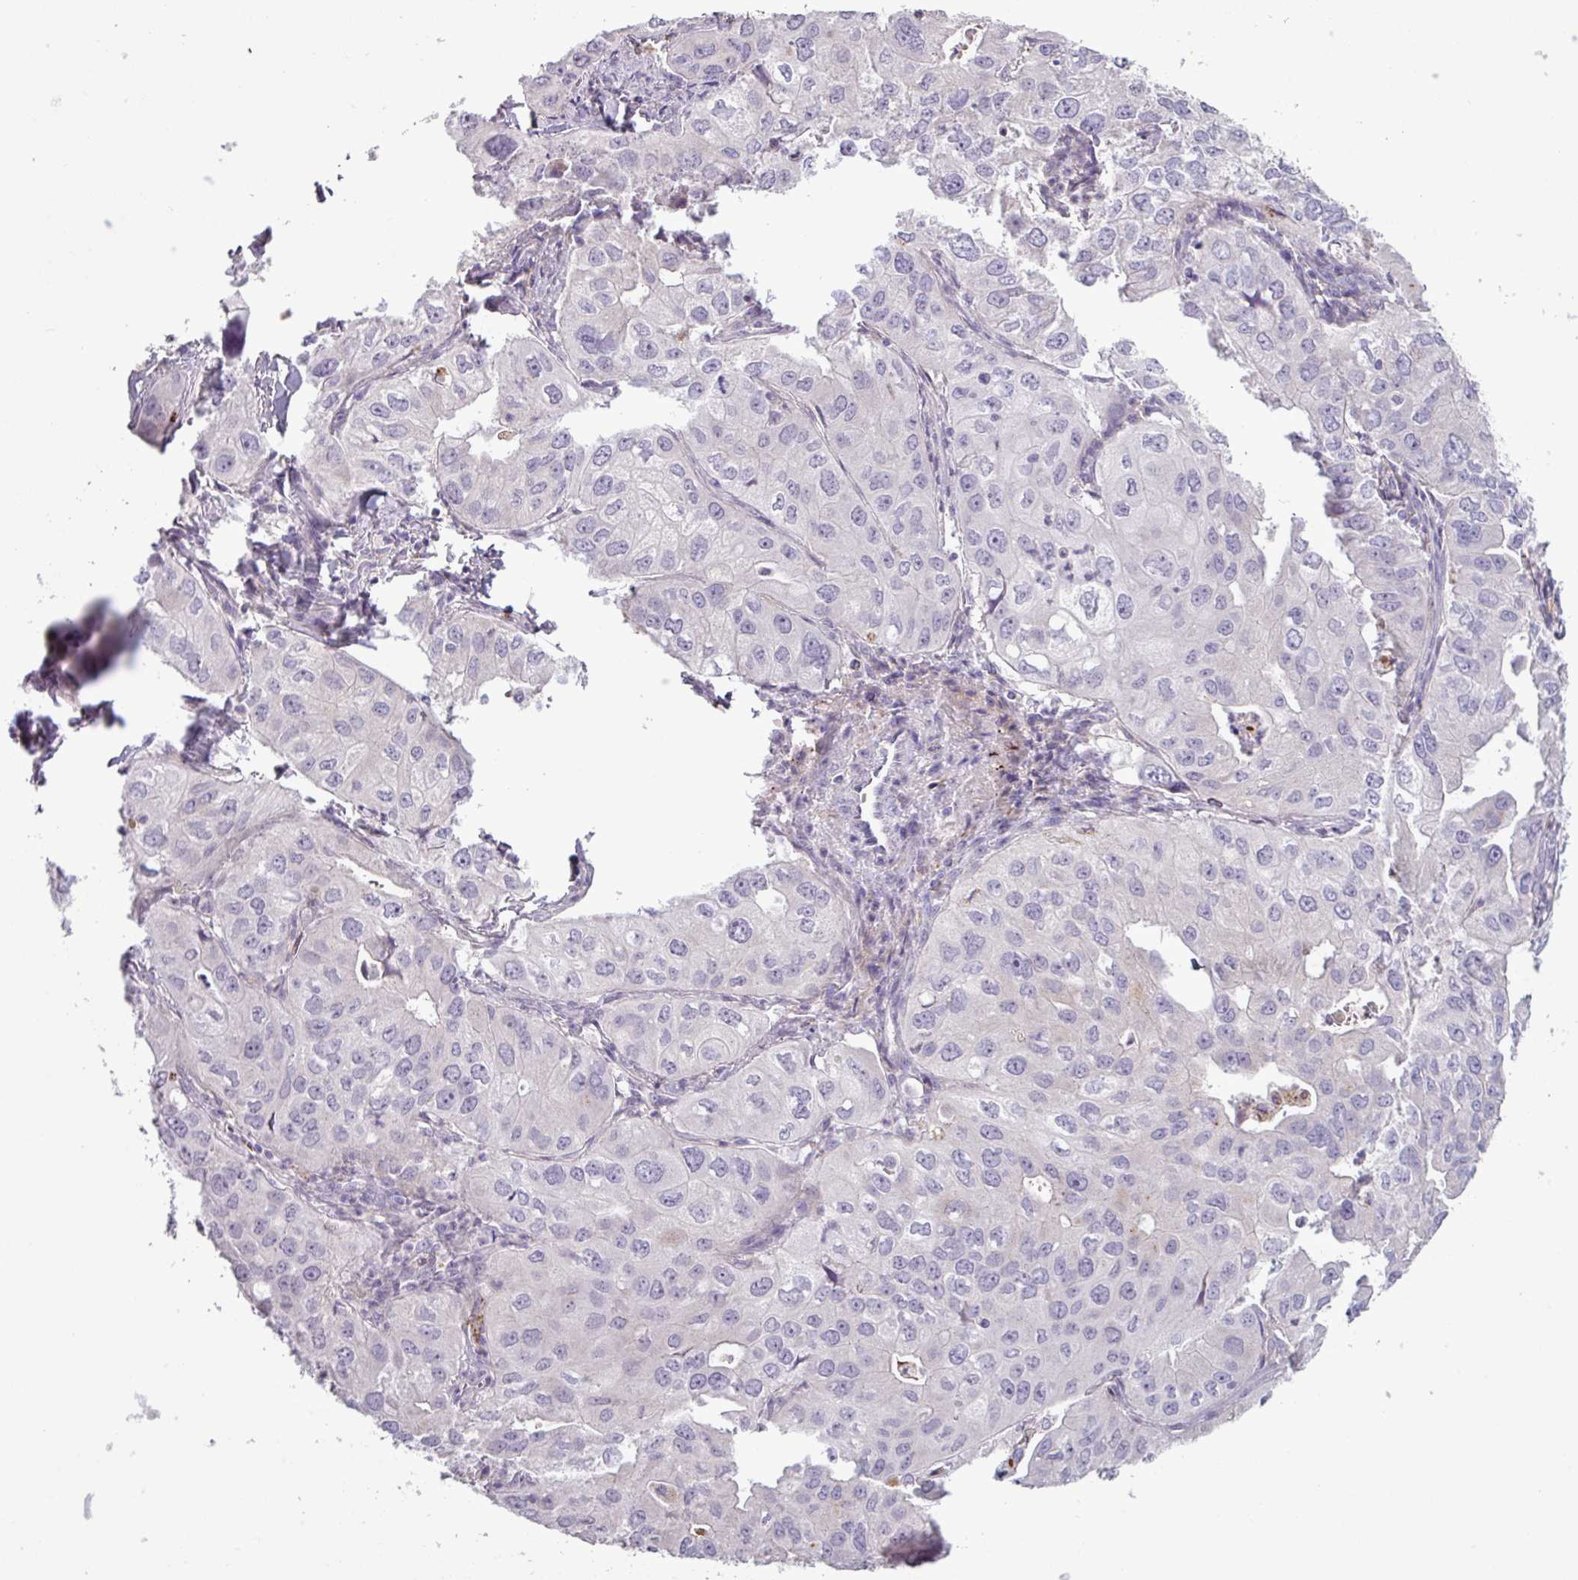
{"staining": {"intensity": "negative", "quantity": "none", "location": "none"}, "tissue": "lung cancer", "cell_type": "Tumor cells", "image_type": "cancer", "snomed": [{"axis": "morphology", "description": "Adenocarcinoma, NOS"}, {"axis": "topography", "description": "Lung"}], "caption": "A high-resolution histopathology image shows immunohistochemistry staining of lung adenocarcinoma, which exhibits no significant staining in tumor cells. The staining was performed using DAB to visualize the protein expression in brown, while the nuclei were stained in blue with hematoxylin (Magnification: 20x).", "gene": "C4B", "patient": {"sex": "male", "age": 48}}